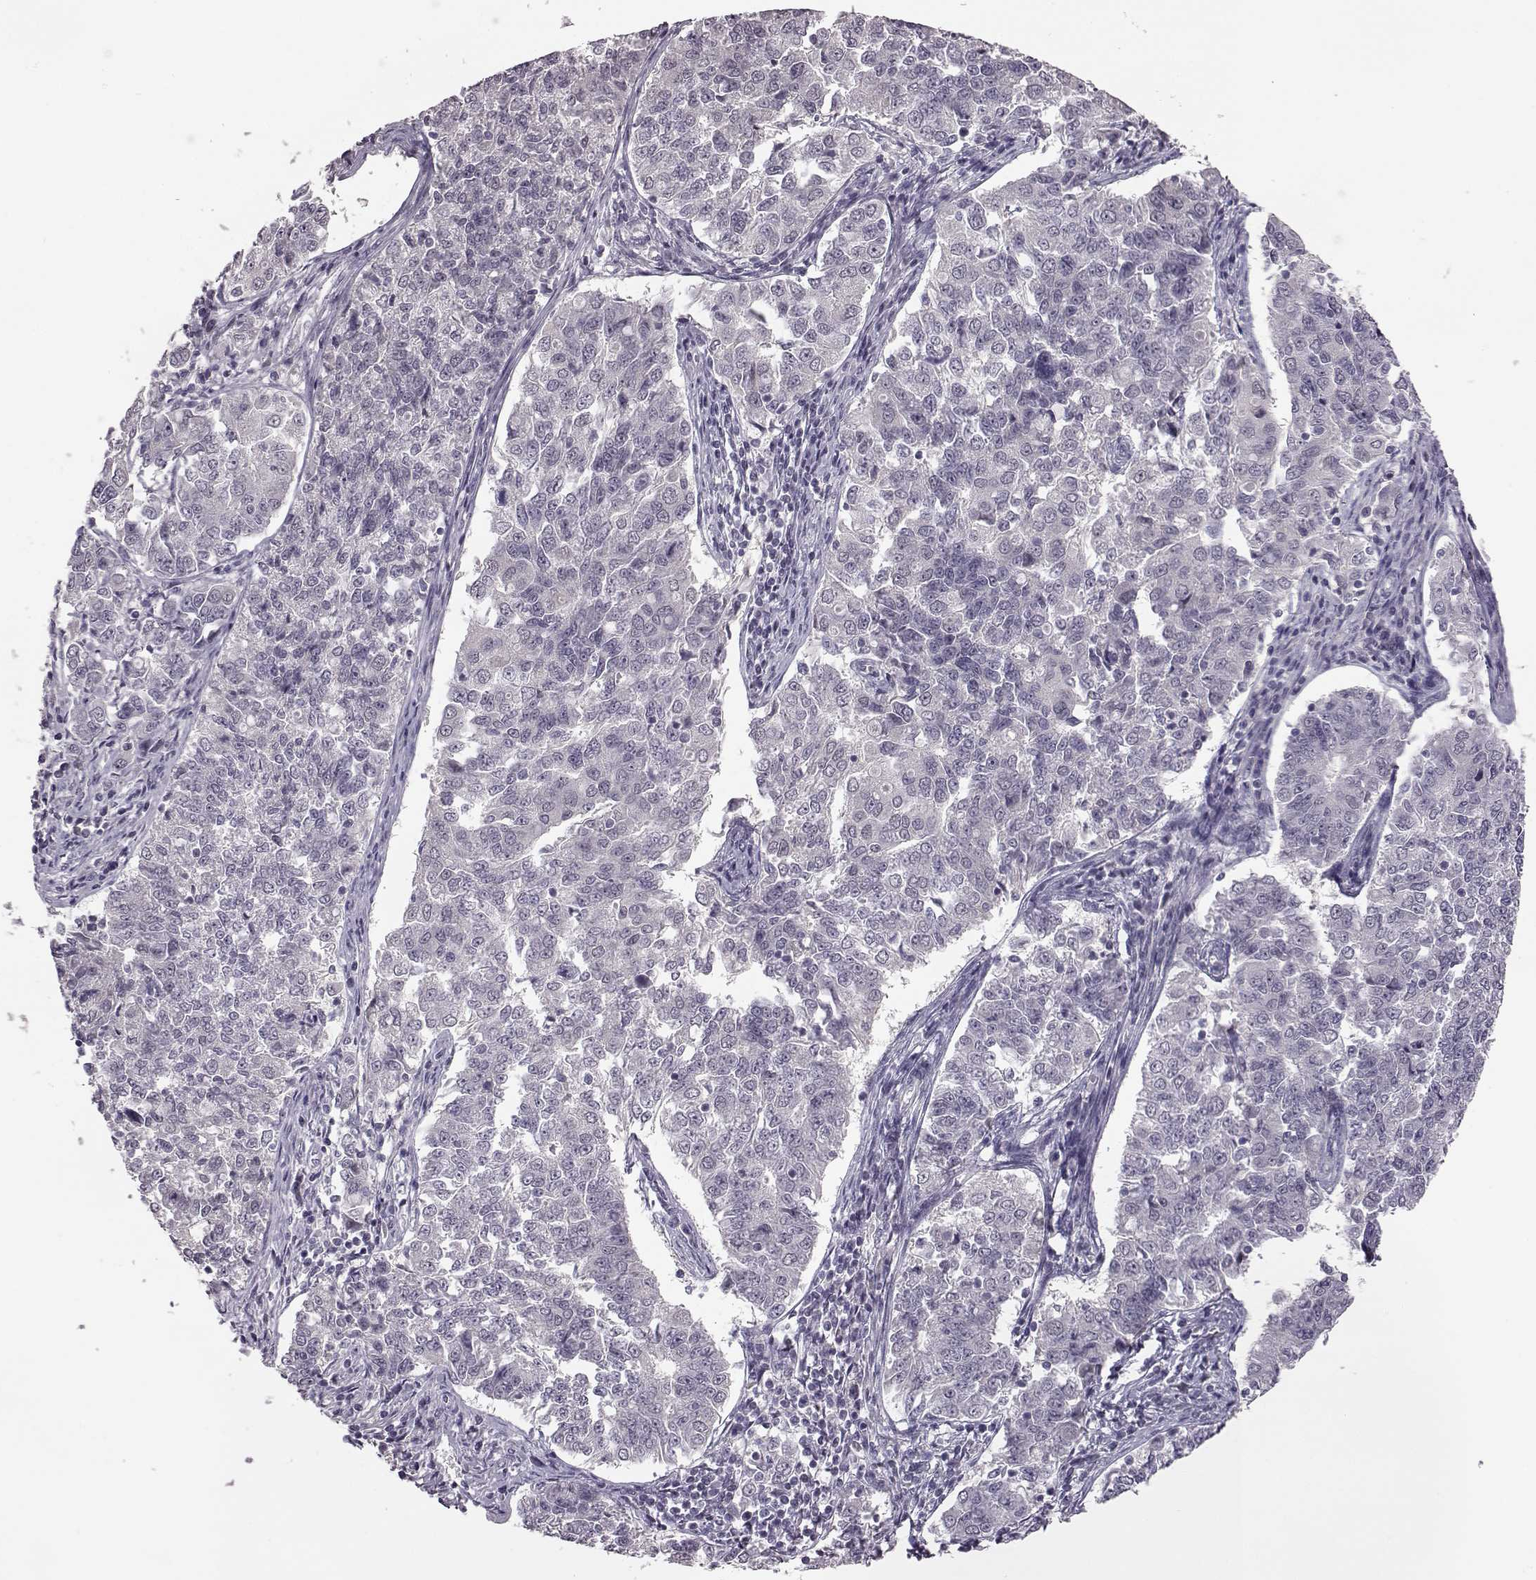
{"staining": {"intensity": "negative", "quantity": "none", "location": "none"}, "tissue": "endometrial cancer", "cell_type": "Tumor cells", "image_type": "cancer", "snomed": [{"axis": "morphology", "description": "Adenocarcinoma, NOS"}, {"axis": "topography", "description": "Endometrium"}], "caption": "This is an IHC photomicrograph of endometrial cancer (adenocarcinoma). There is no staining in tumor cells.", "gene": "C10orf62", "patient": {"sex": "female", "age": 43}}